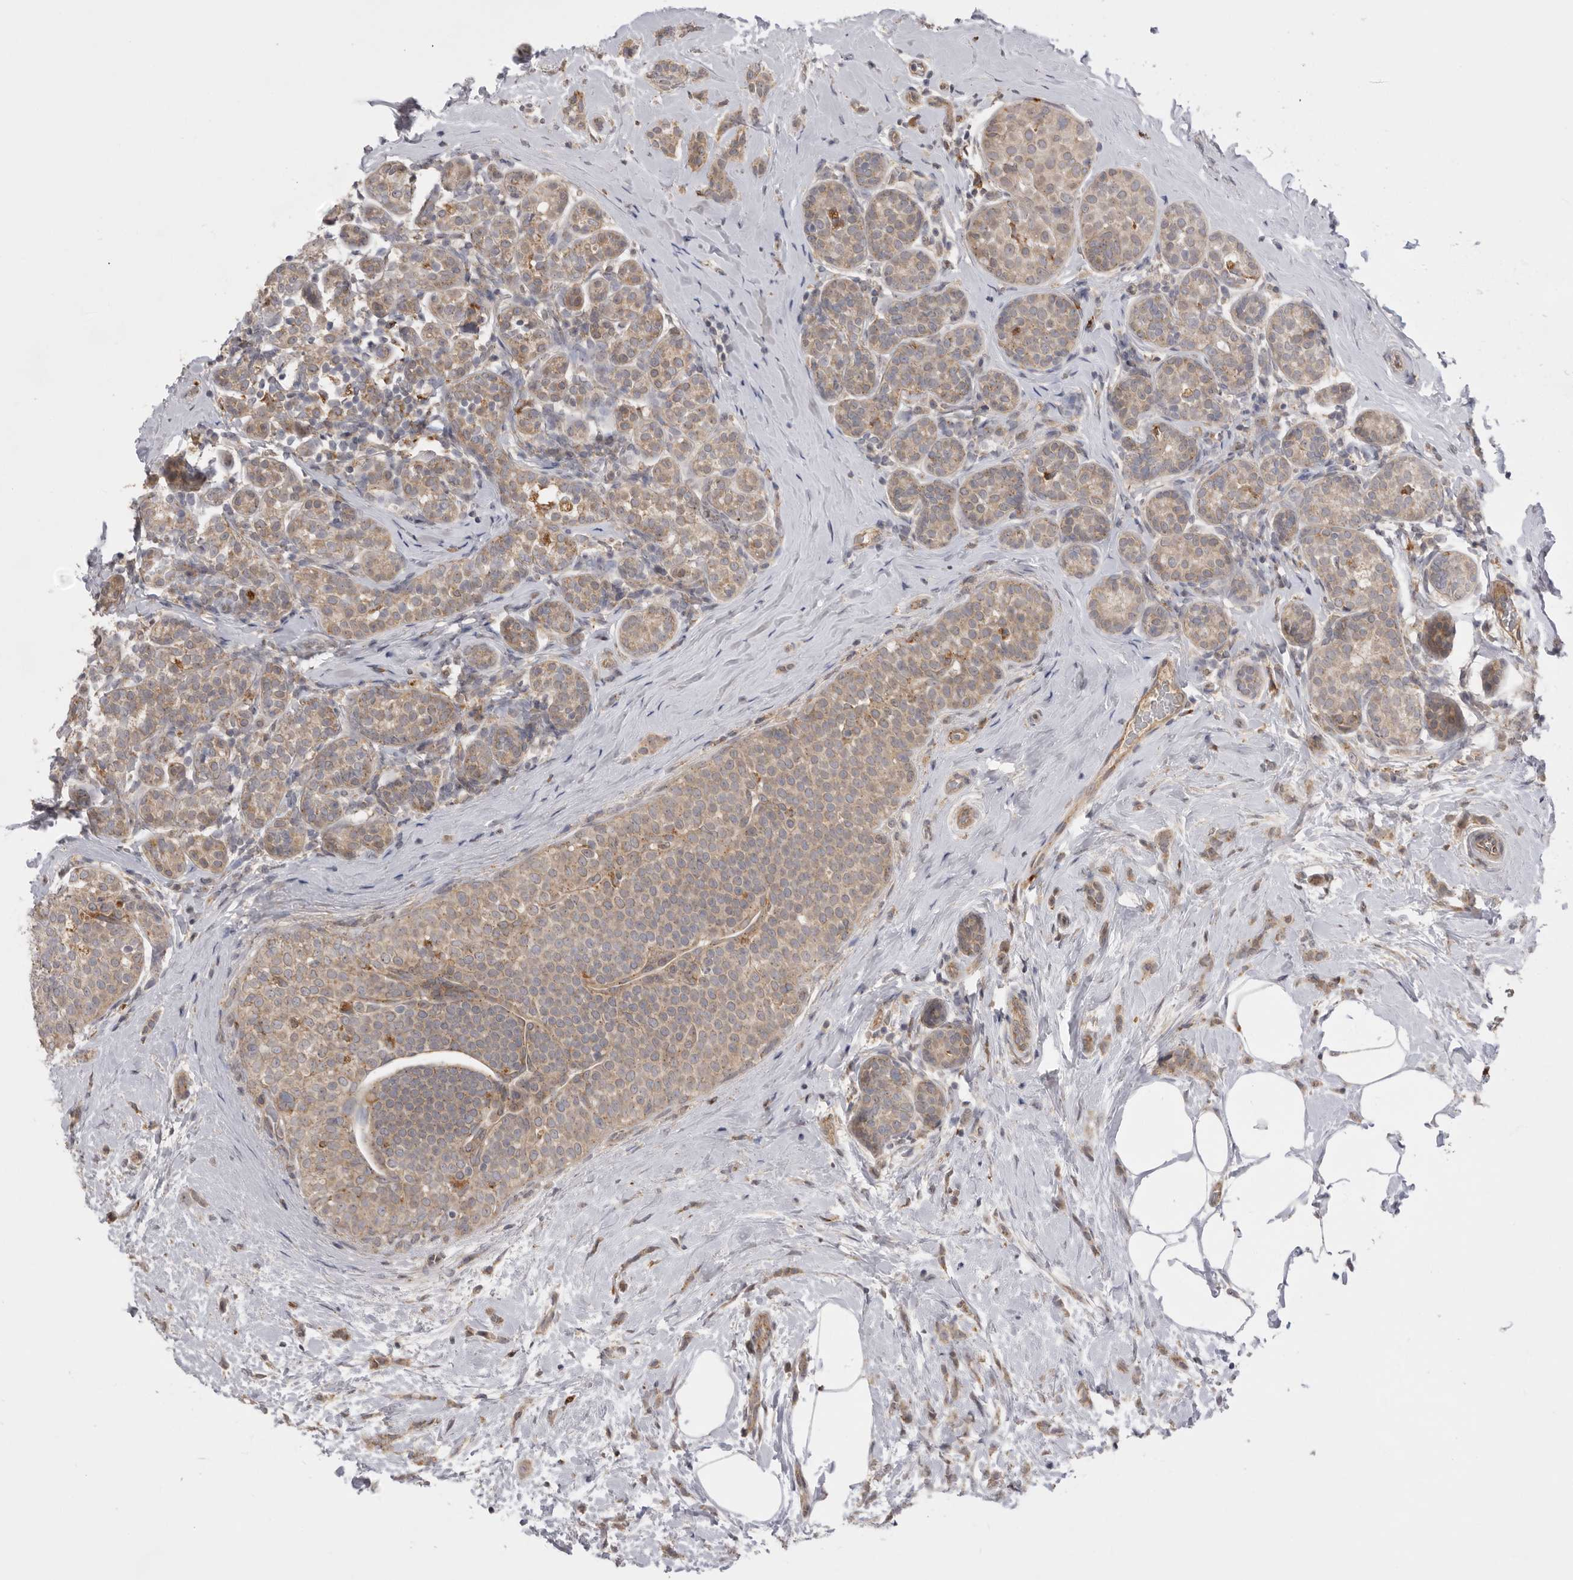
{"staining": {"intensity": "weak", "quantity": ">75%", "location": "cytoplasmic/membranous"}, "tissue": "breast cancer", "cell_type": "Tumor cells", "image_type": "cancer", "snomed": [{"axis": "morphology", "description": "Lobular carcinoma, in situ"}, {"axis": "morphology", "description": "Lobular carcinoma"}, {"axis": "topography", "description": "Breast"}], "caption": "Brown immunohistochemical staining in breast cancer (lobular carcinoma in situ) displays weak cytoplasmic/membranous positivity in approximately >75% of tumor cells.", "gene": "TLR3", "patient": {"sex": "female", "age": 41}}